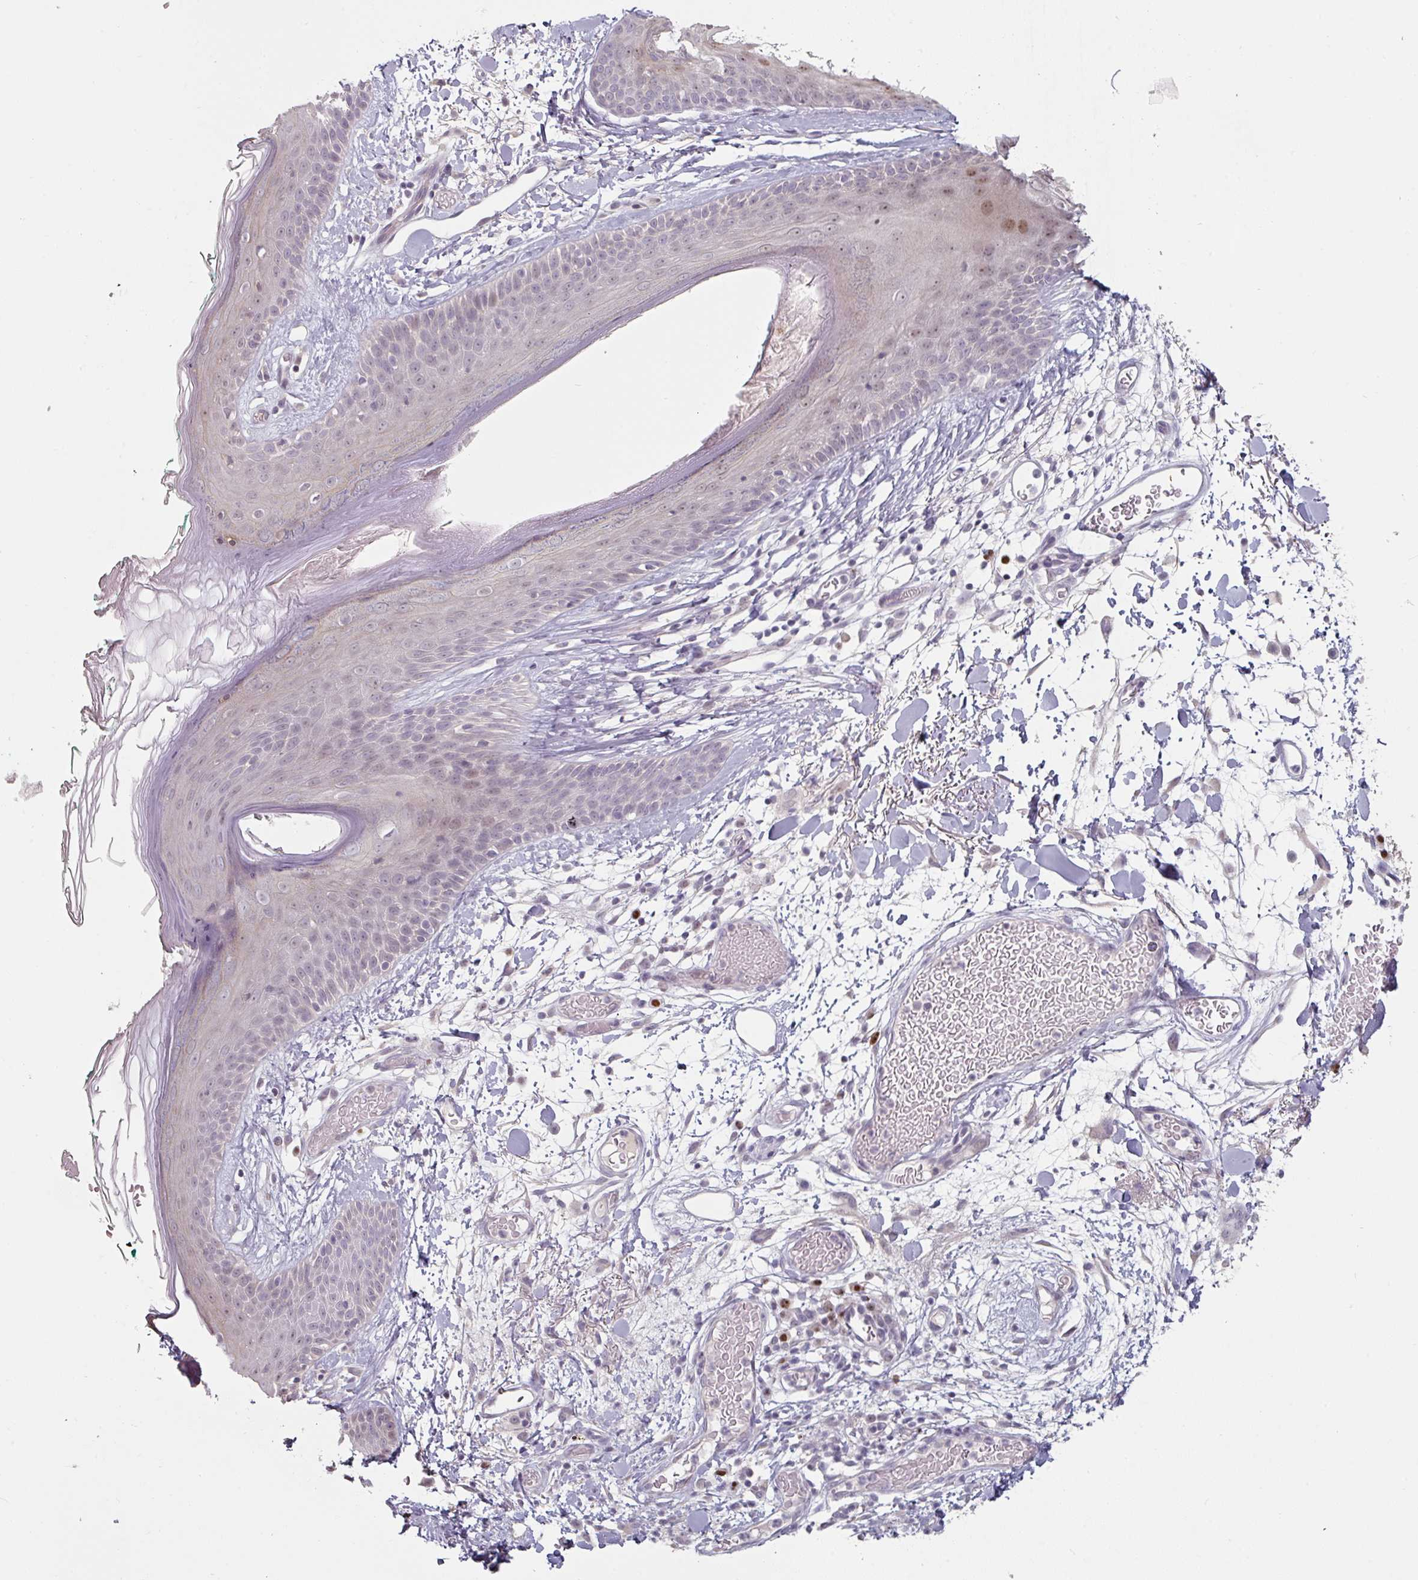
{"staining": {"intensity": "negative", "quantity": "none", "location": "none"}, "tissue": "skin", "cell_type": "Fibroblasts", "image_type": "normal", "snomed": [{"axis": "morphology", "description": "Normal tissue, NOS"}, {"axis": "topography", "description": "Skin"}], "caption": "An immunohistochemistry image of unremarkable skin is shown. There is no staining in fibroblasts of skin. (DAB IHC with hematoxylin counter stain).", "gene": "ZBTB6", "patient": {"sex": "male", "age": 79}}